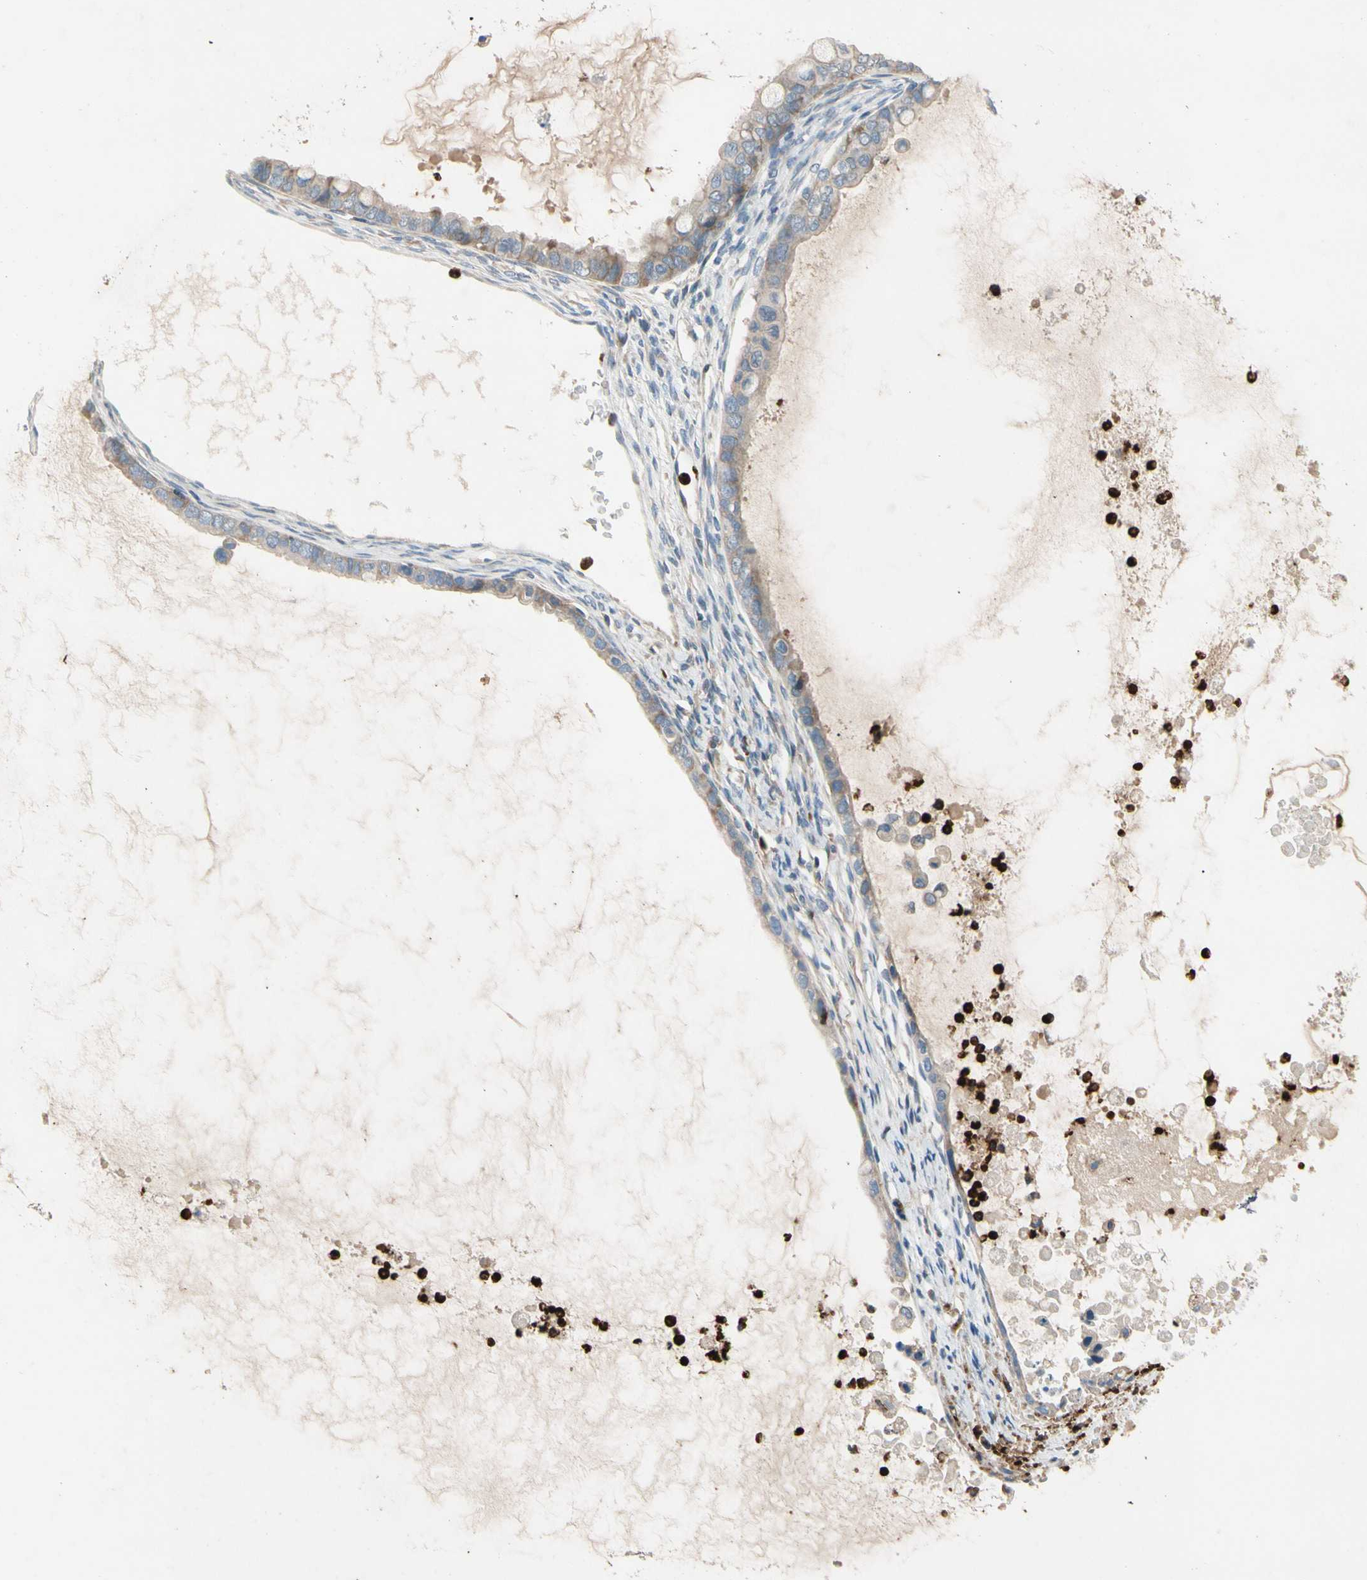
{"staining": {"intensity": "weak", "quantity": ">75%", "location": "cytoplasmic/membranous"}, "tissue": "ovarian cancer", "cell_type": "Tumor cells", "image_type": "cancer", "snomed": [{"axis": "morphology", "description": "Cystadenocarcinoma, mucinous, NOS"}, {"axis": "topography", "description": "Ovary"}], "caption": "Brown immunohistochemical staining in ovarian cancer (mucinous cystadenocarcinoma) displays weak cytoplasmic/membranous expression in about >75% of tumor cells.", "gene": "SIGLEC5", "patient": {"sex": "female", "age": 80}}